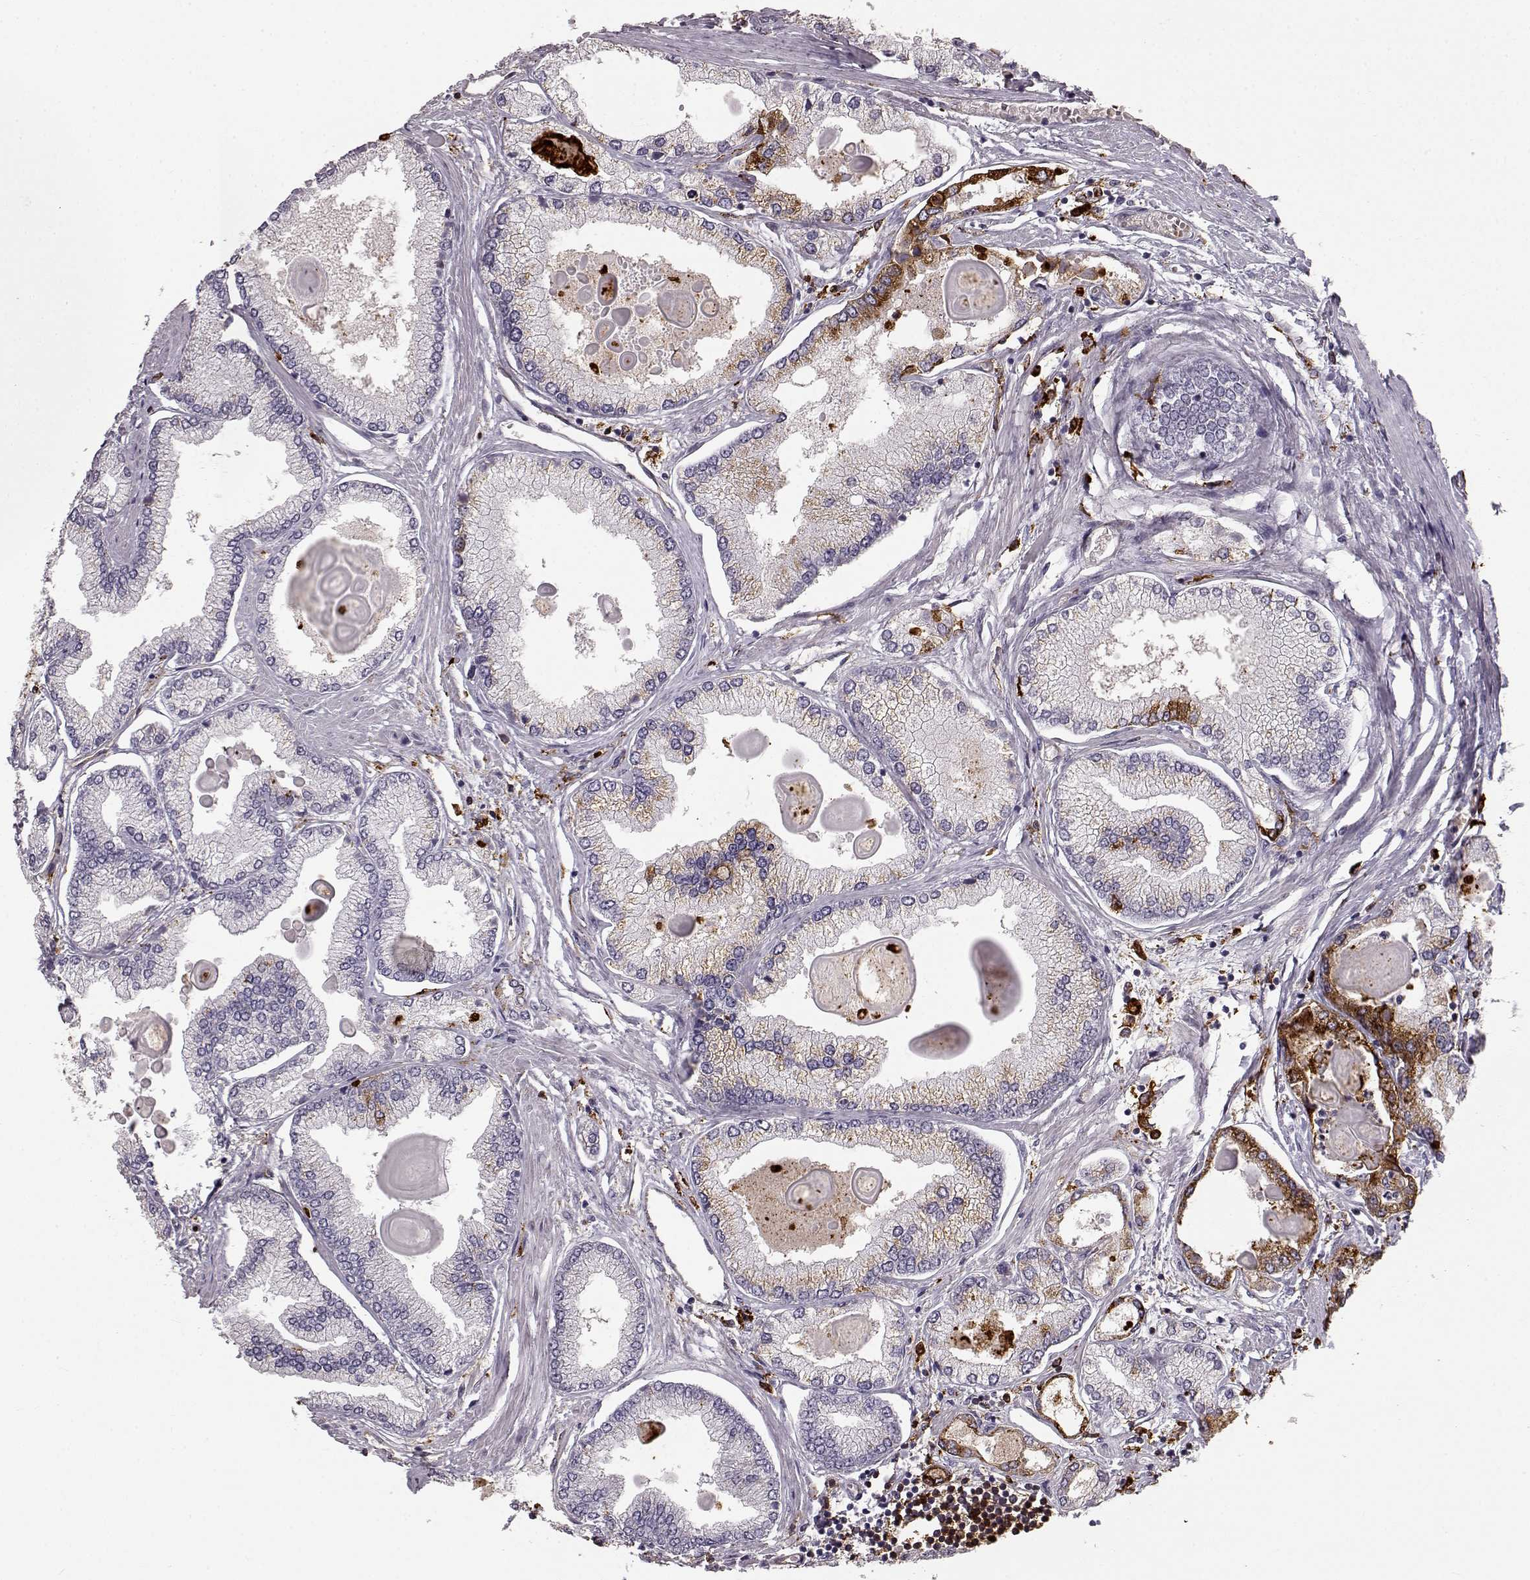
{"staining": {"intensity": "negative", "quantity": "none", "location": "none"}, "tissue": "prostate cancer", "cell_type": "Tumor cells", "image_type": "cancer", "snomed": [{"axis": "morphology", "description": "Adenocarcinoma, High grade"}, {"axis": "topography", "description": "Prostate"}], "caption": "Adenocarcinoma (high-grade) (prostate) was stained to show a protein in brown. There is no significant staining in tumor cells.", "gene": "CCNF", "patient": {"sex": "male", "age": 68}}